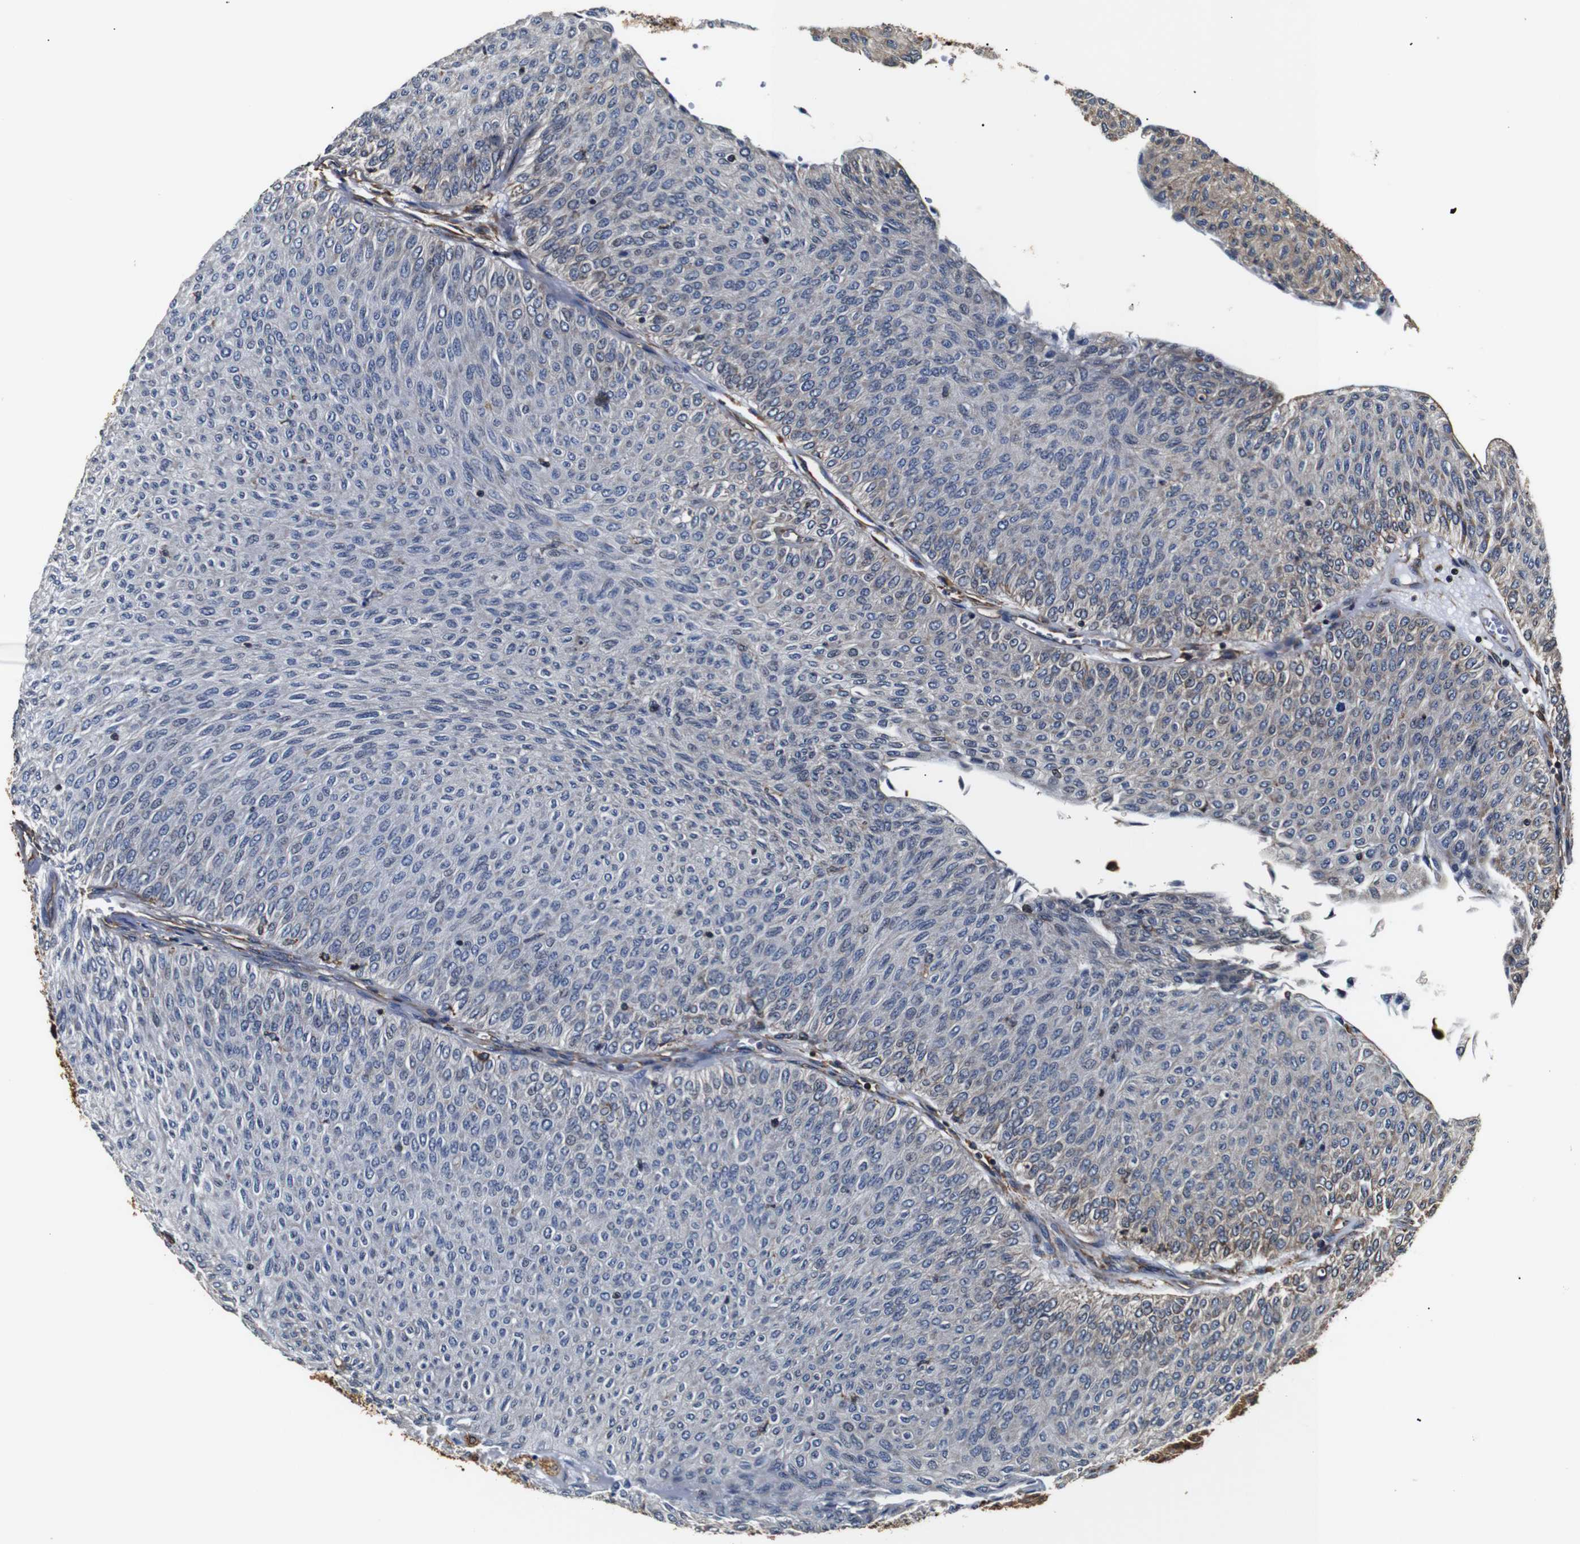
{"staining": {"intensity": "moderate", "quantity": "25%-75%", "location": "cytoplasmic/membranous"}, "tissue": "urothelial cancer", "cell_type": "Tumor cells", "image_type": "cancer", "snomed": [{"axis": "morphology", "description": "Urothelial carcinoma, Low grade"}, {"axis": "topography", "description": "Urinary bladder"}], "caption": "Low-grade urothelial carcinoma stained for a protein reveals moderate cytoplasmic/membranous positivity in tumor cells.", "gene": "HHIP", "patient": {"sex": "male", "age": 78}}